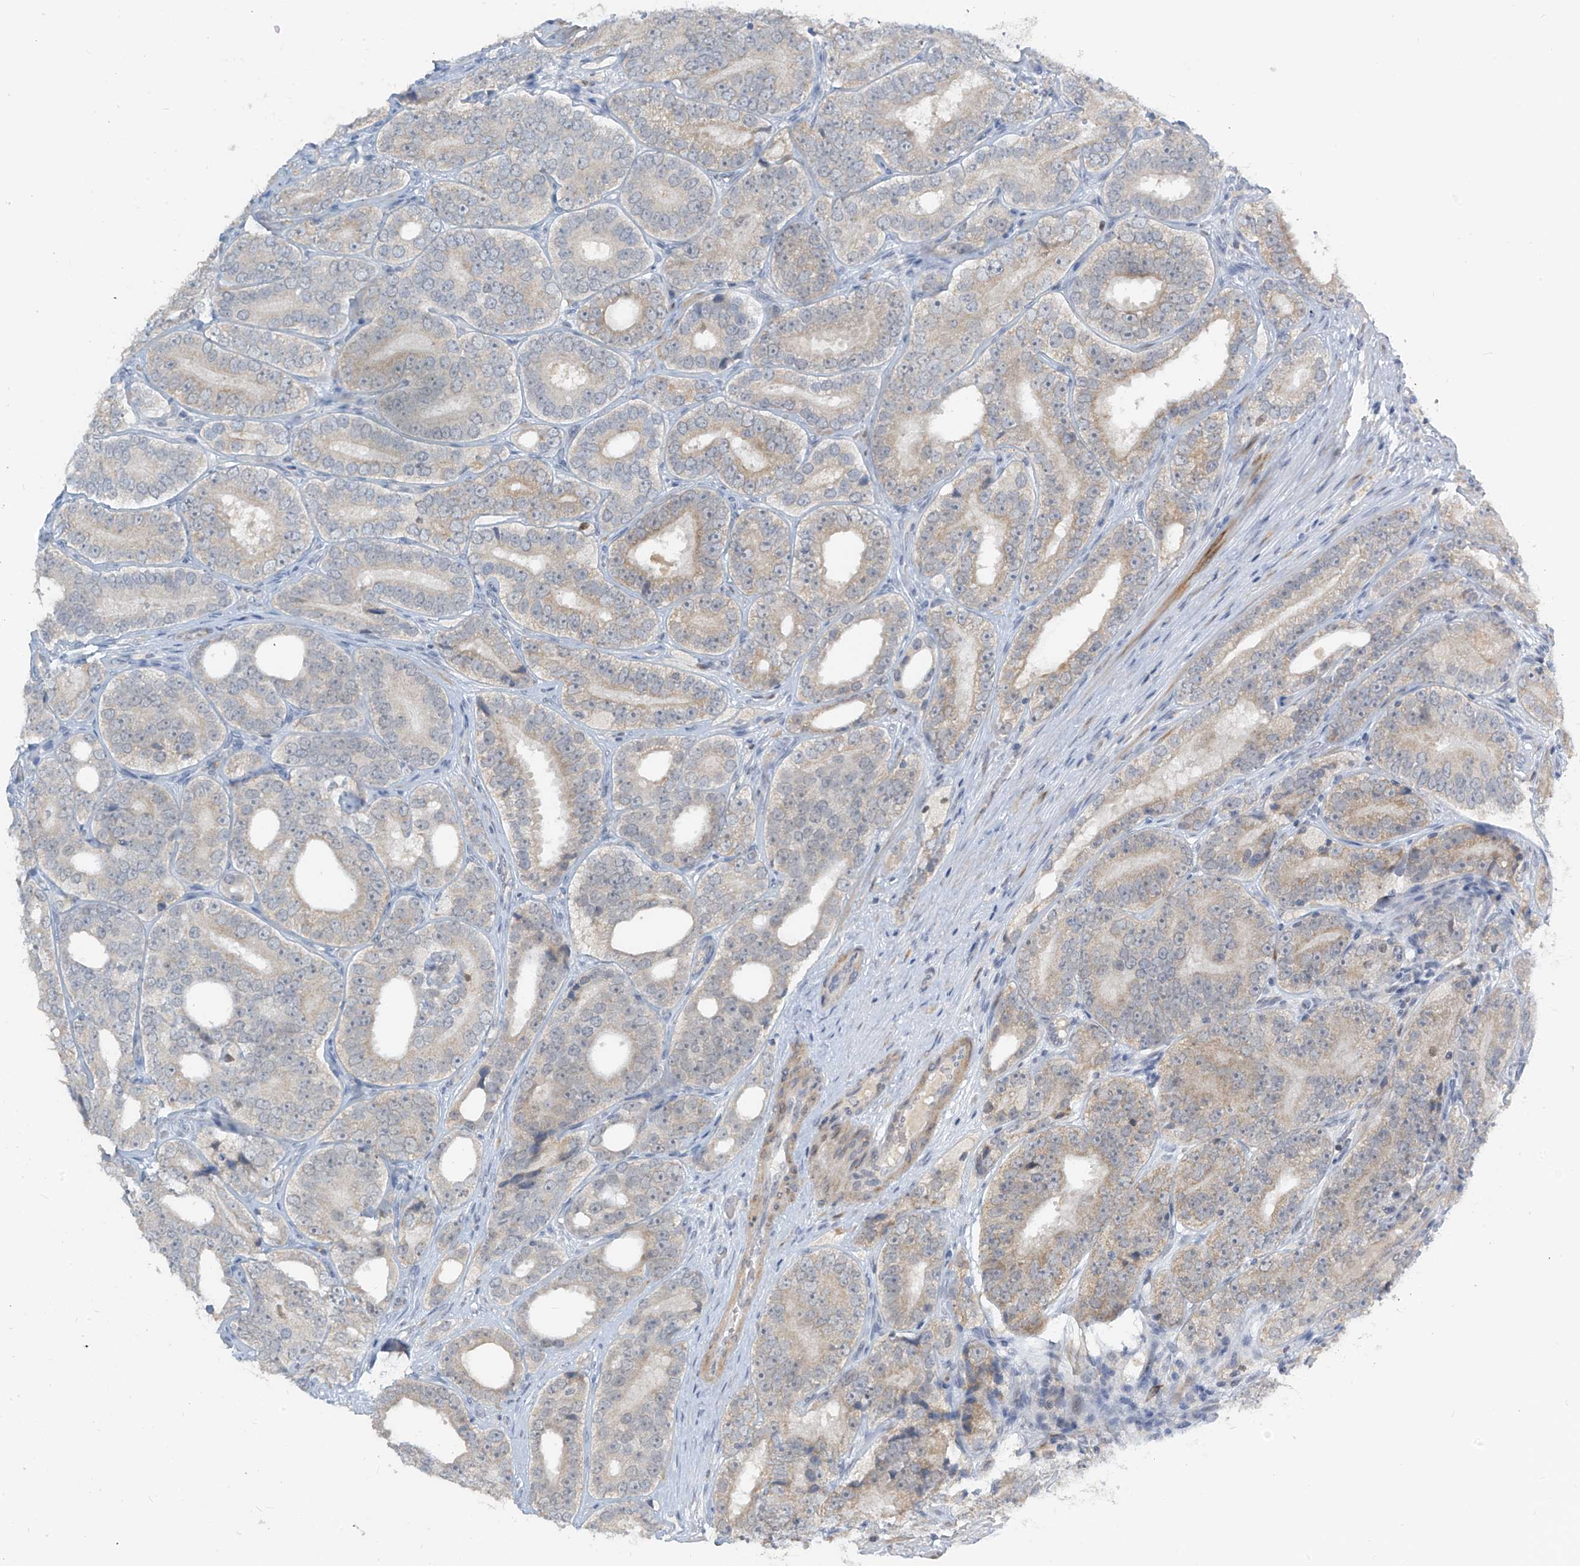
{"staining": {"intensity": "weak", "quantity": "25%-75%", "location": "cytoplasmic/membranous"}, "tissue": "prostate cancer", "cell_type": "Tumor cells", "image_type": "cancer", "snomed": [{"axis": "morphology", "description": "Adenocarcinoma, High grade"}, {"axis": "topography", "description": "Prostate"}], "caption": "Protein staining of adenocarcinoma (high-grade) (prostate) tissue displays weak cytoplasmic/membranous positivity in about 25%-75% of tumor cells.", "gene": "METAP1D", "patient": {"sex": "male", "age": 56}}